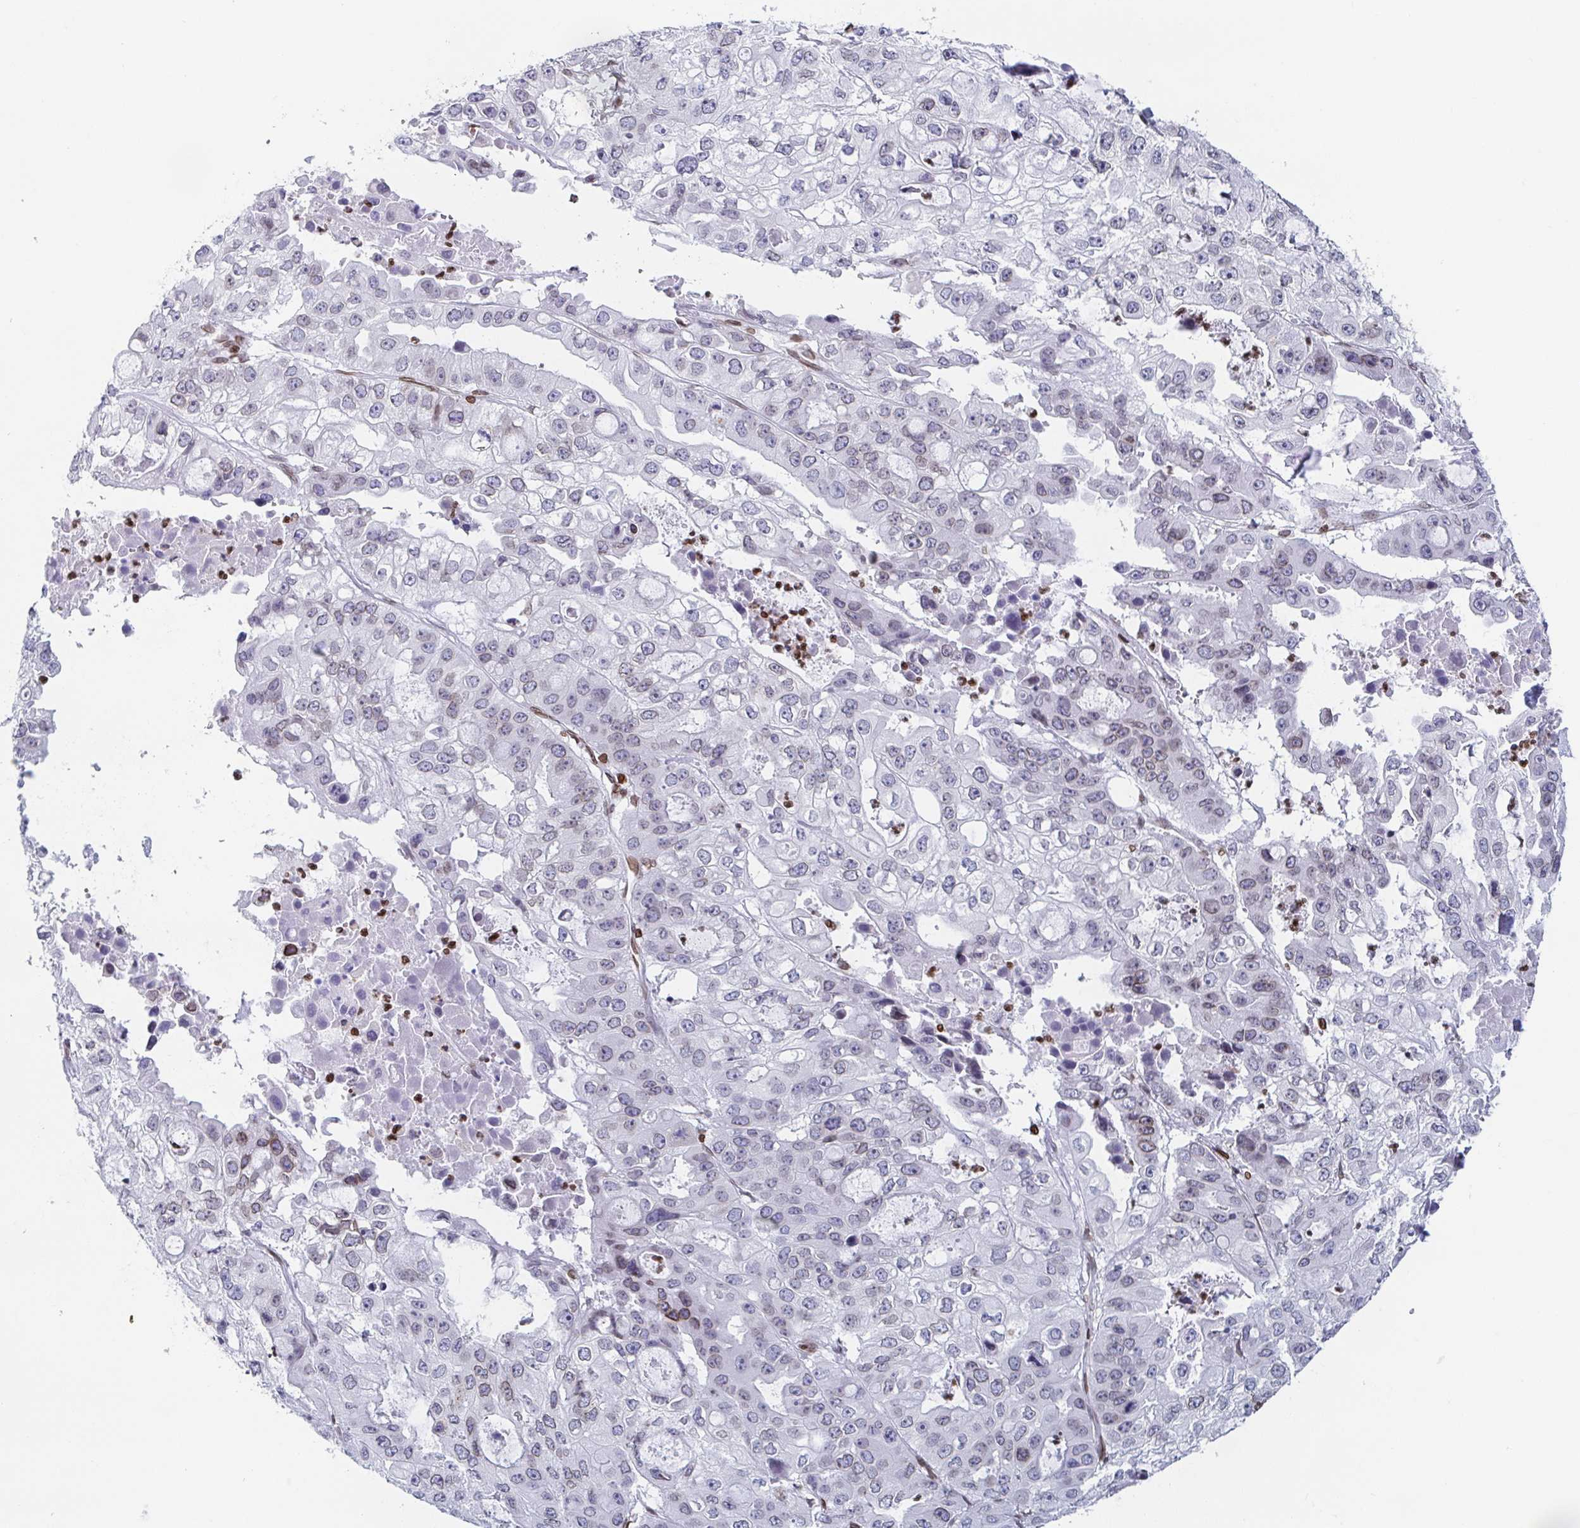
{"staining": {"intensity": "negative", "quantity": "none", "location": "none"}, "tissue": "ovarian cancer", "cell_type": "Tumor cells", "image_type": "cancer", "snomed": [{"axis": "morphology", "description": "Cystadenocarcinoma, serous, NOS"}, {"axis": "topography", "description": "Ovary"}], "caption": "DAB immunohistochemical staining of ovarian serous cystadenocarcinoma shows no significant staining in tumor cells. (DAB (3,3'-diaminobenzidine) IHC with hematoxylin counter stain).", "gene": "BTBD7", "patient": {"sex": "female", "age": 56}}